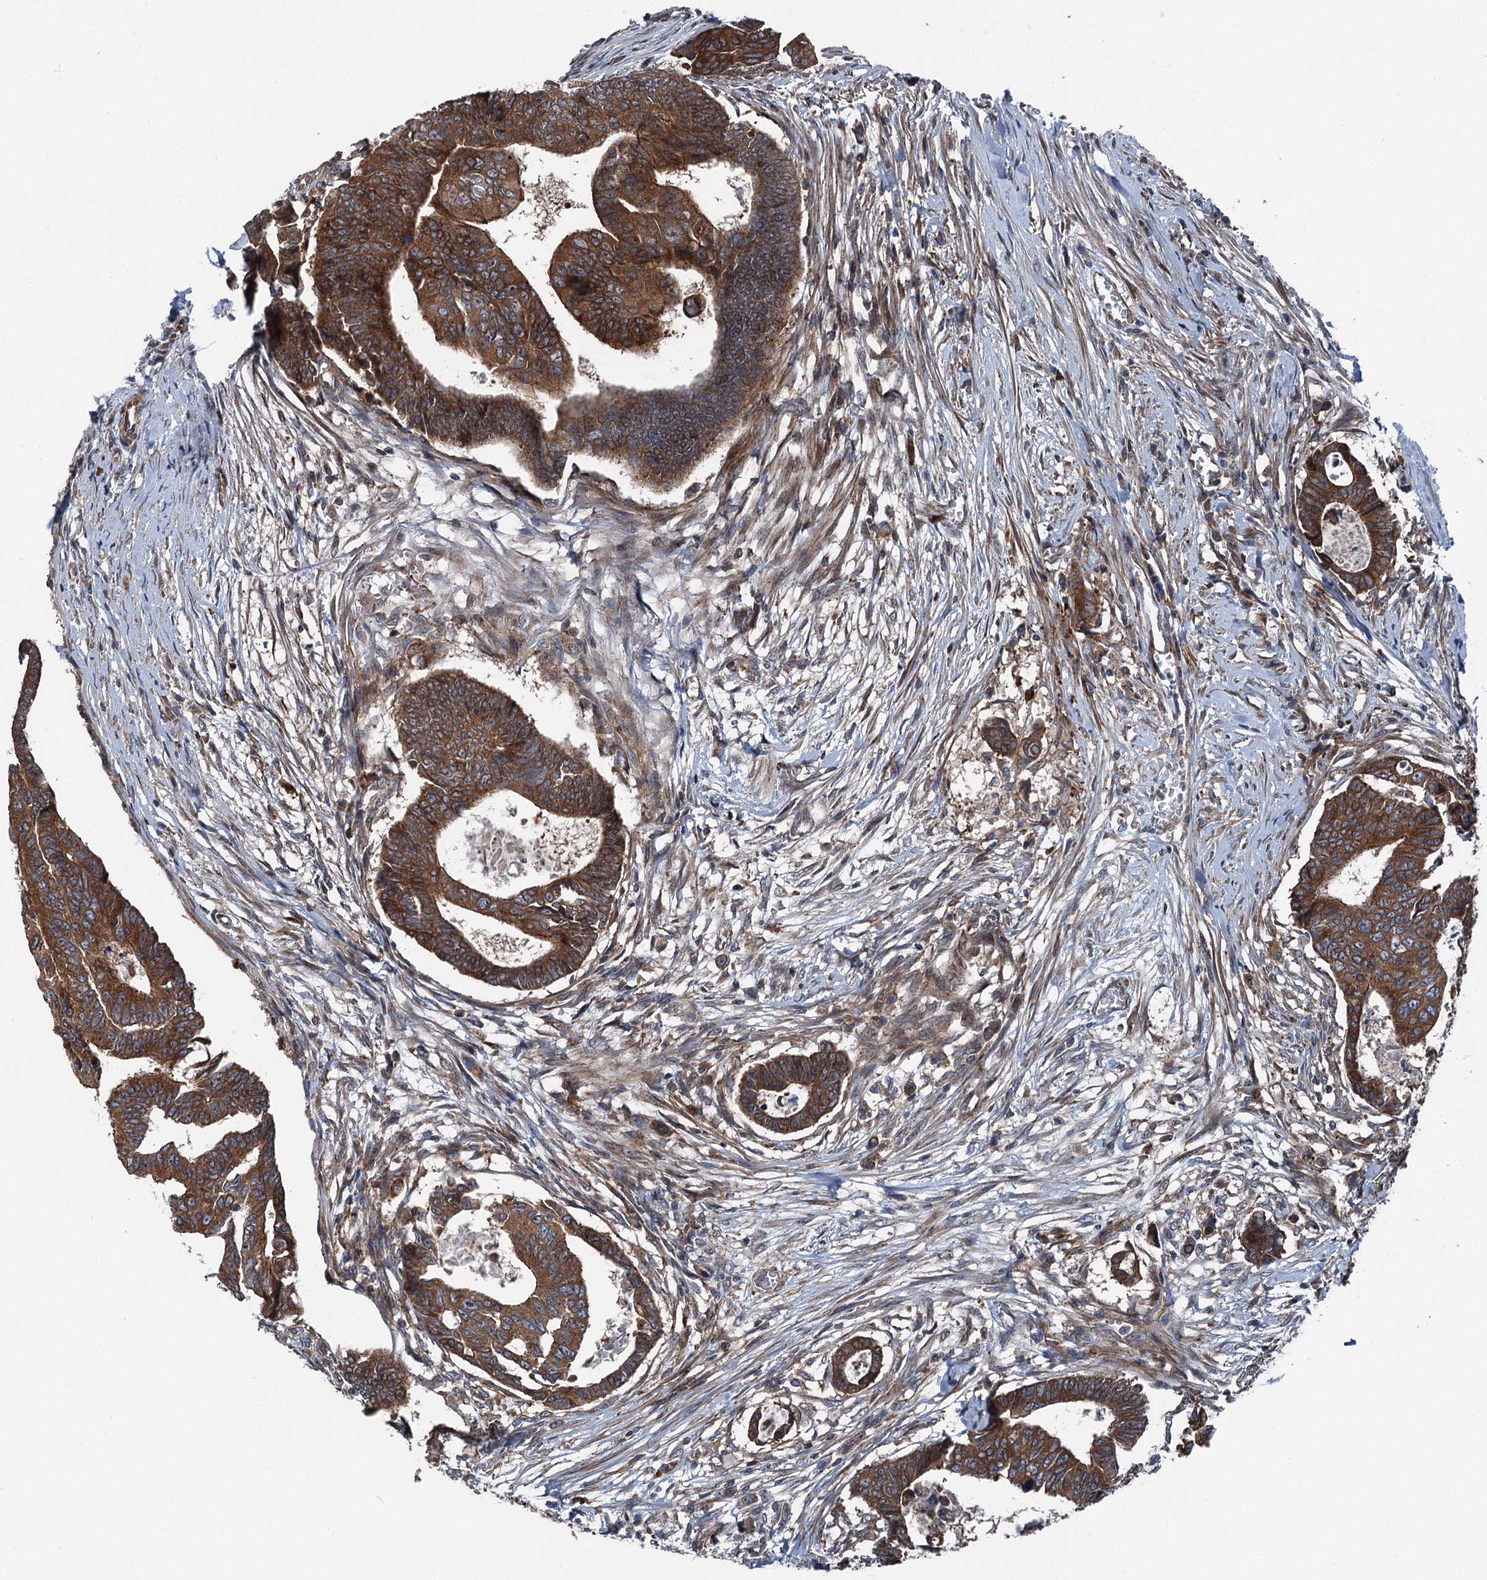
{"staining": {"intensity": "strong", "quantity": ">75%", "location": "cytoplasmic/membranous"}, "tissue": "colorectal cancer", "cell_type": "Tumor cells", "image_type": "cancer", "snomed": [{"axis": "morphology", "description": "Adenocarcinoma, NOS"}, {"axis": "topography", "description": "Rectum"}], "caption": "IHC micrograph of neoplastic tissue: human colorectal cancer (adenocarcinoma) stained using immunohistochemistry reveals high levels of strong protein expression localized specifically in the cytoplasmic/membranous of tumor cells, appearing as a cytoplasmic/membranous brown color.", "gene": "POLR1D", "patient": {"sex": "female", "age": 65}}